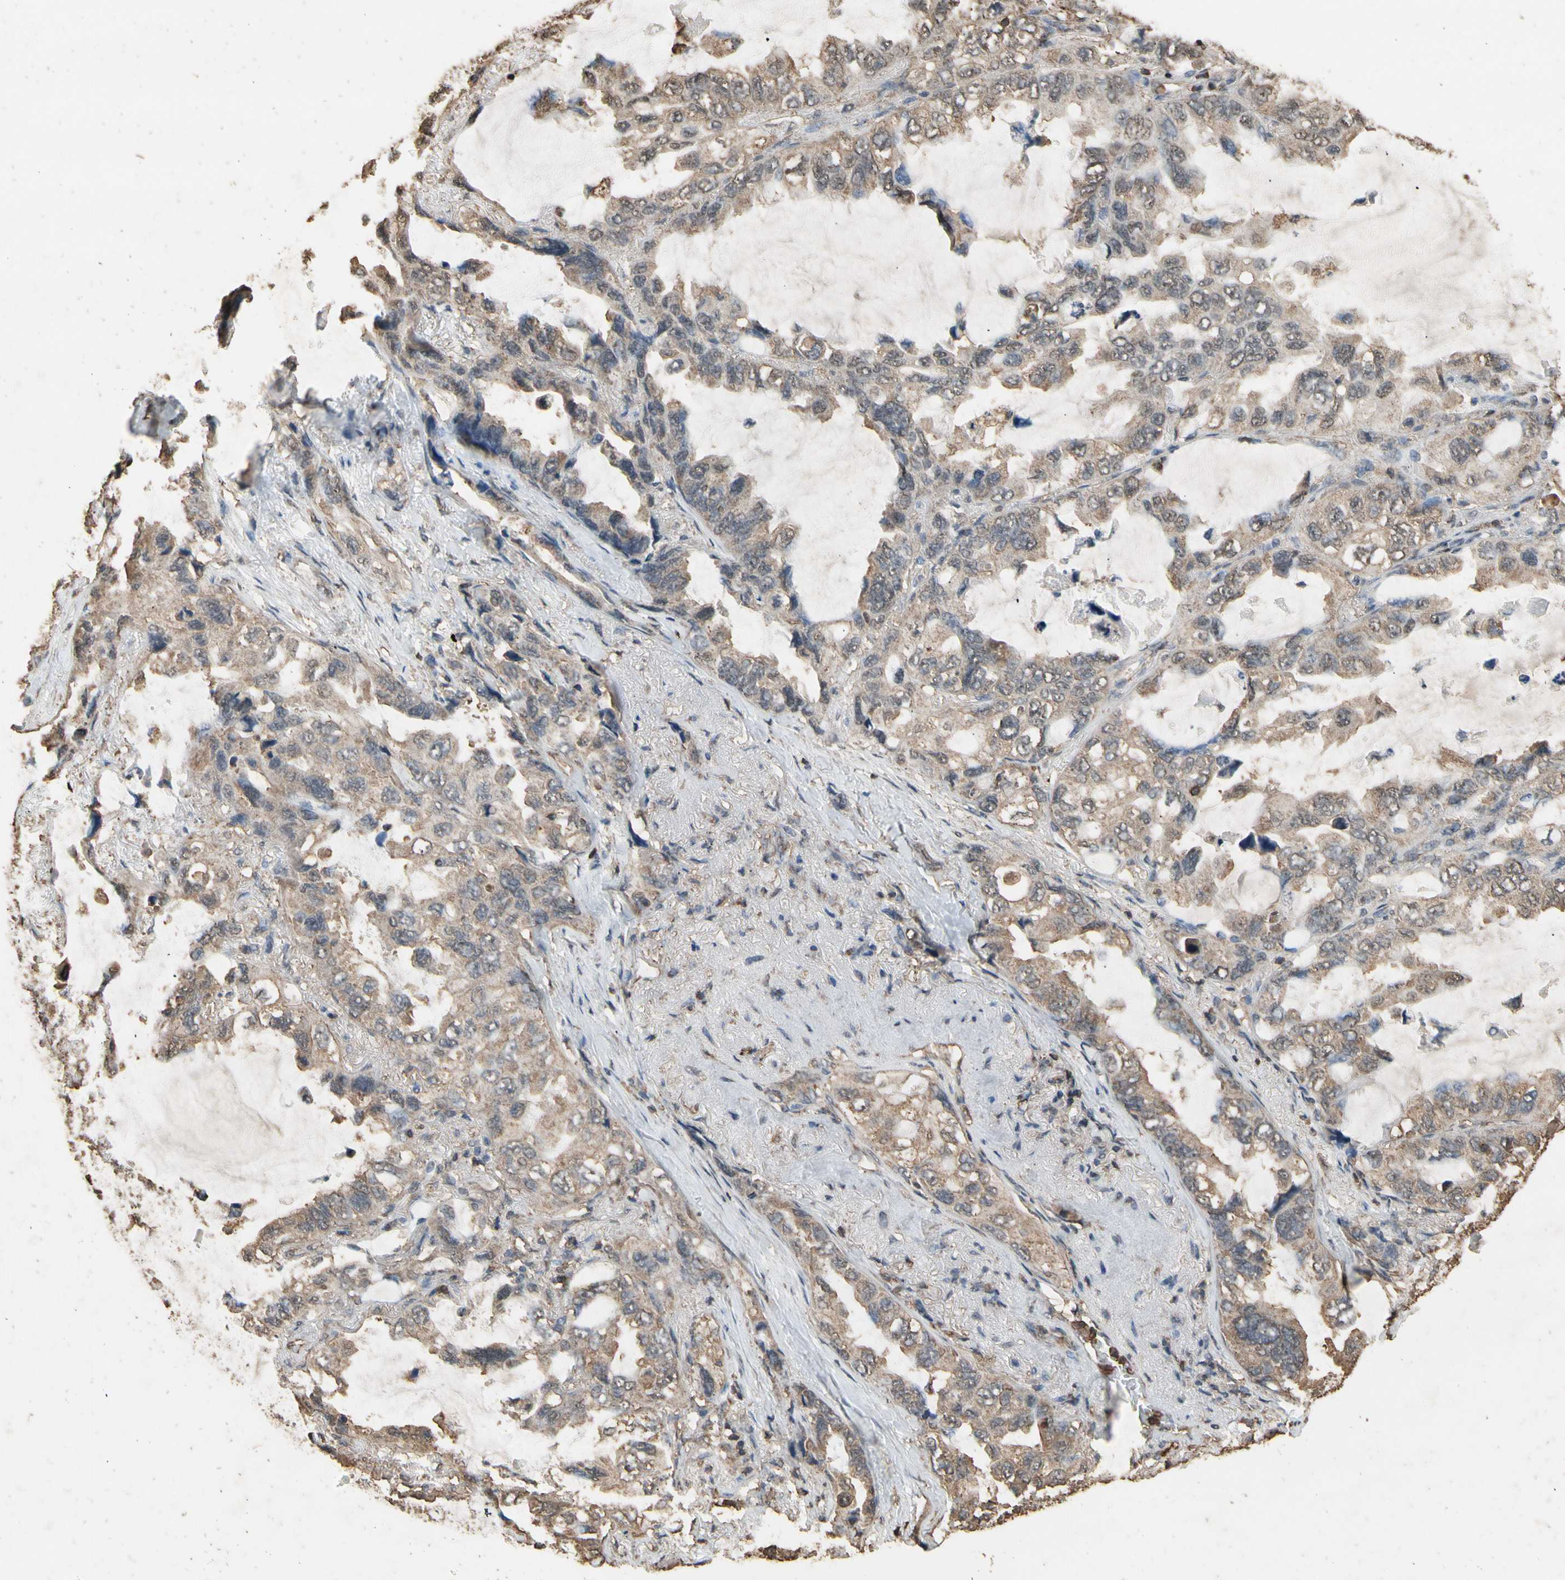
{"staining": {"intensity": "weak", "quantity": ">75%", "location": "cytoplasmic/membranous"}, "tissue": "lung cancer", "cell_type": "Tumor cells", "image_type": "cancer", "snomed": [{"axis": "morphology", "description": "Squamous cell carcinoma, NOS"}, {"axis": "topography", "description": "Lung"}], "caption": "This histopathology image exhibits lung cancer (squamous cell carcinoma) stained with immunohistochemistry to label a protein in brown. The cytoplasmic/membranous of tumor cells show weak positivity for the protein. Nuclei are counter-stained blue.", "gene": "TNFSF13B", "patient": {"sex": "female", "age": 73}}